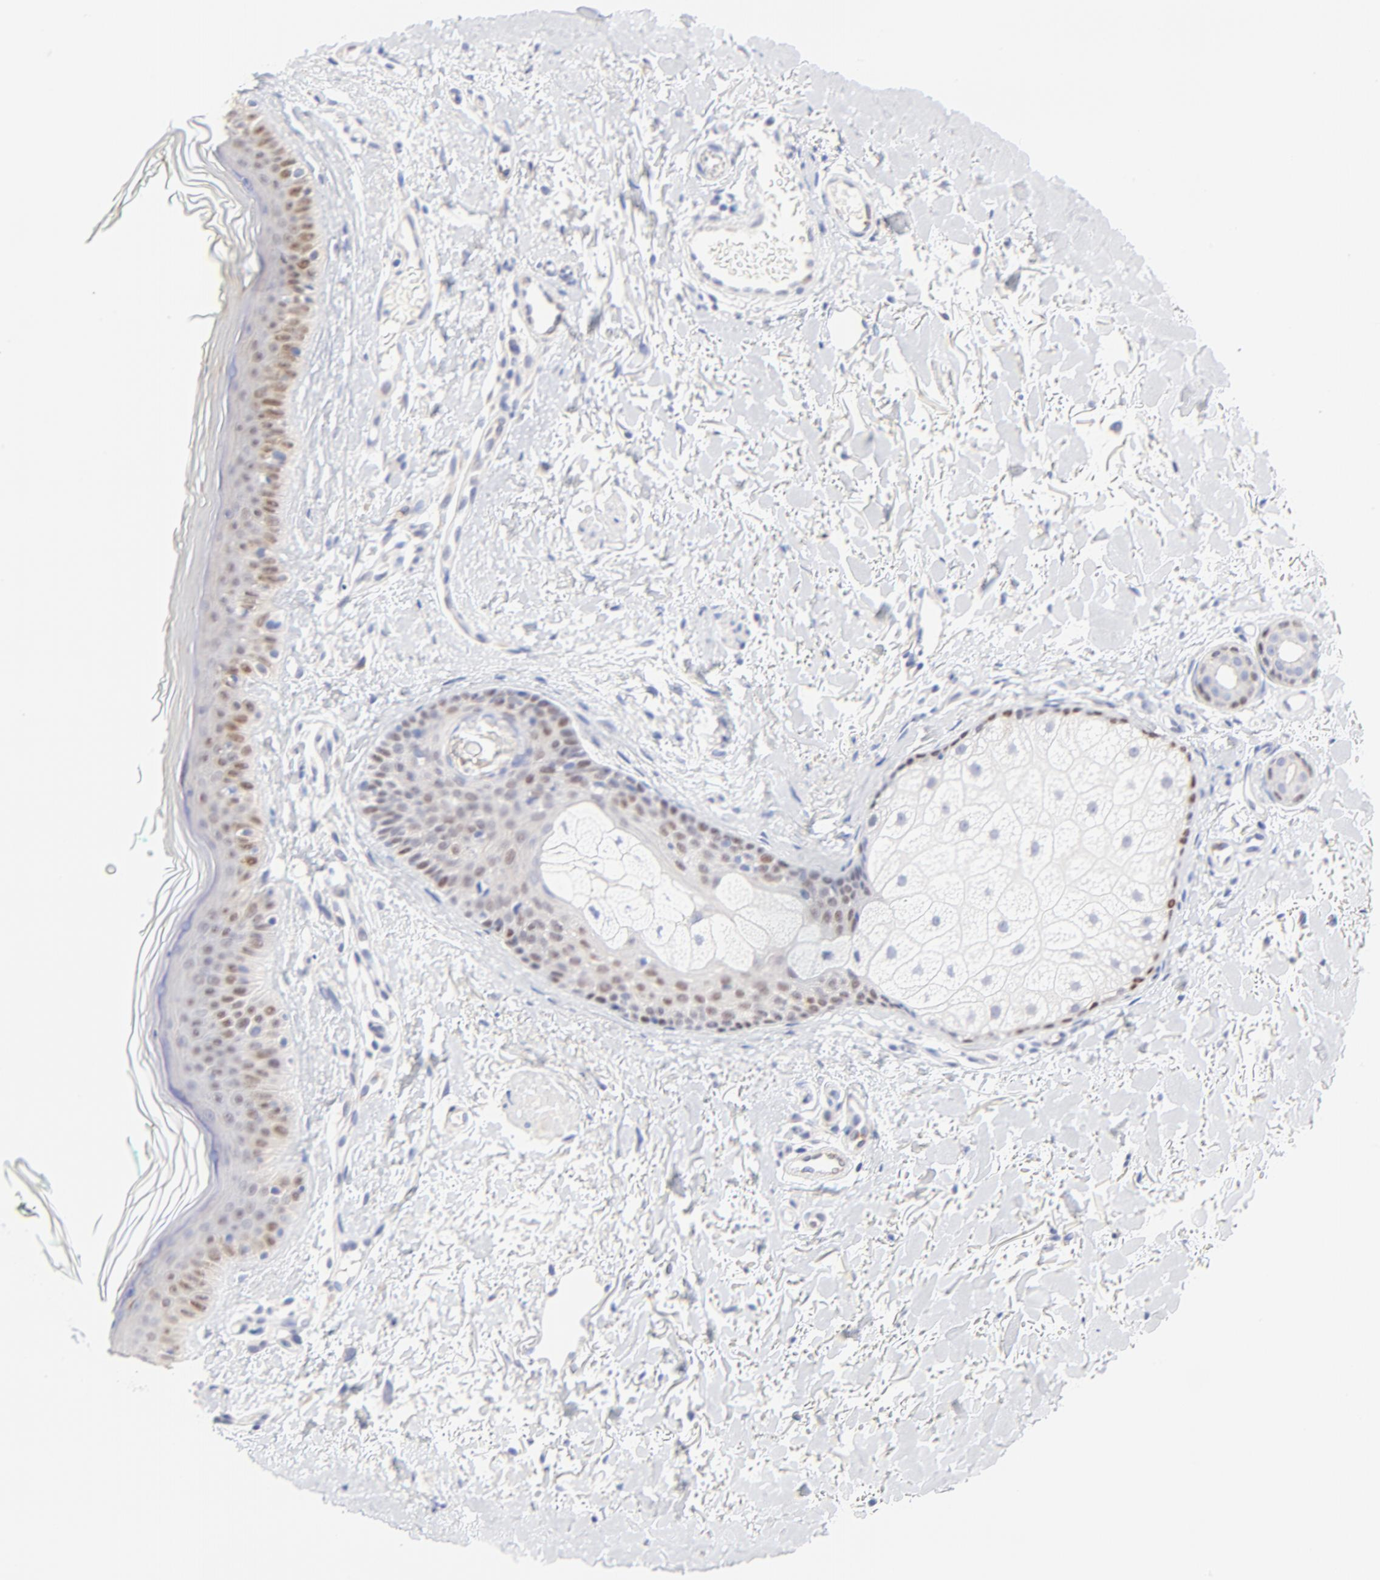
{"staining": {"intensity": "negative", "quantity": "none", "location": "none"}, "tissue": "skin", "cell_type": "Fibroblasts", "image_type": "normal", "snomed": [{"axis": "morphology", "description": "Normal tissue, NOS"}, {"axis": "topography", "description": "Skin"}], "caption": "A high-resolution image shows immunohistochemistry (IHC) staining of normal skin, which demonstrates no significant staining in fibroblasts.", "gene": "FAM117B", "patient": {"sex": "male", "age": 71}}